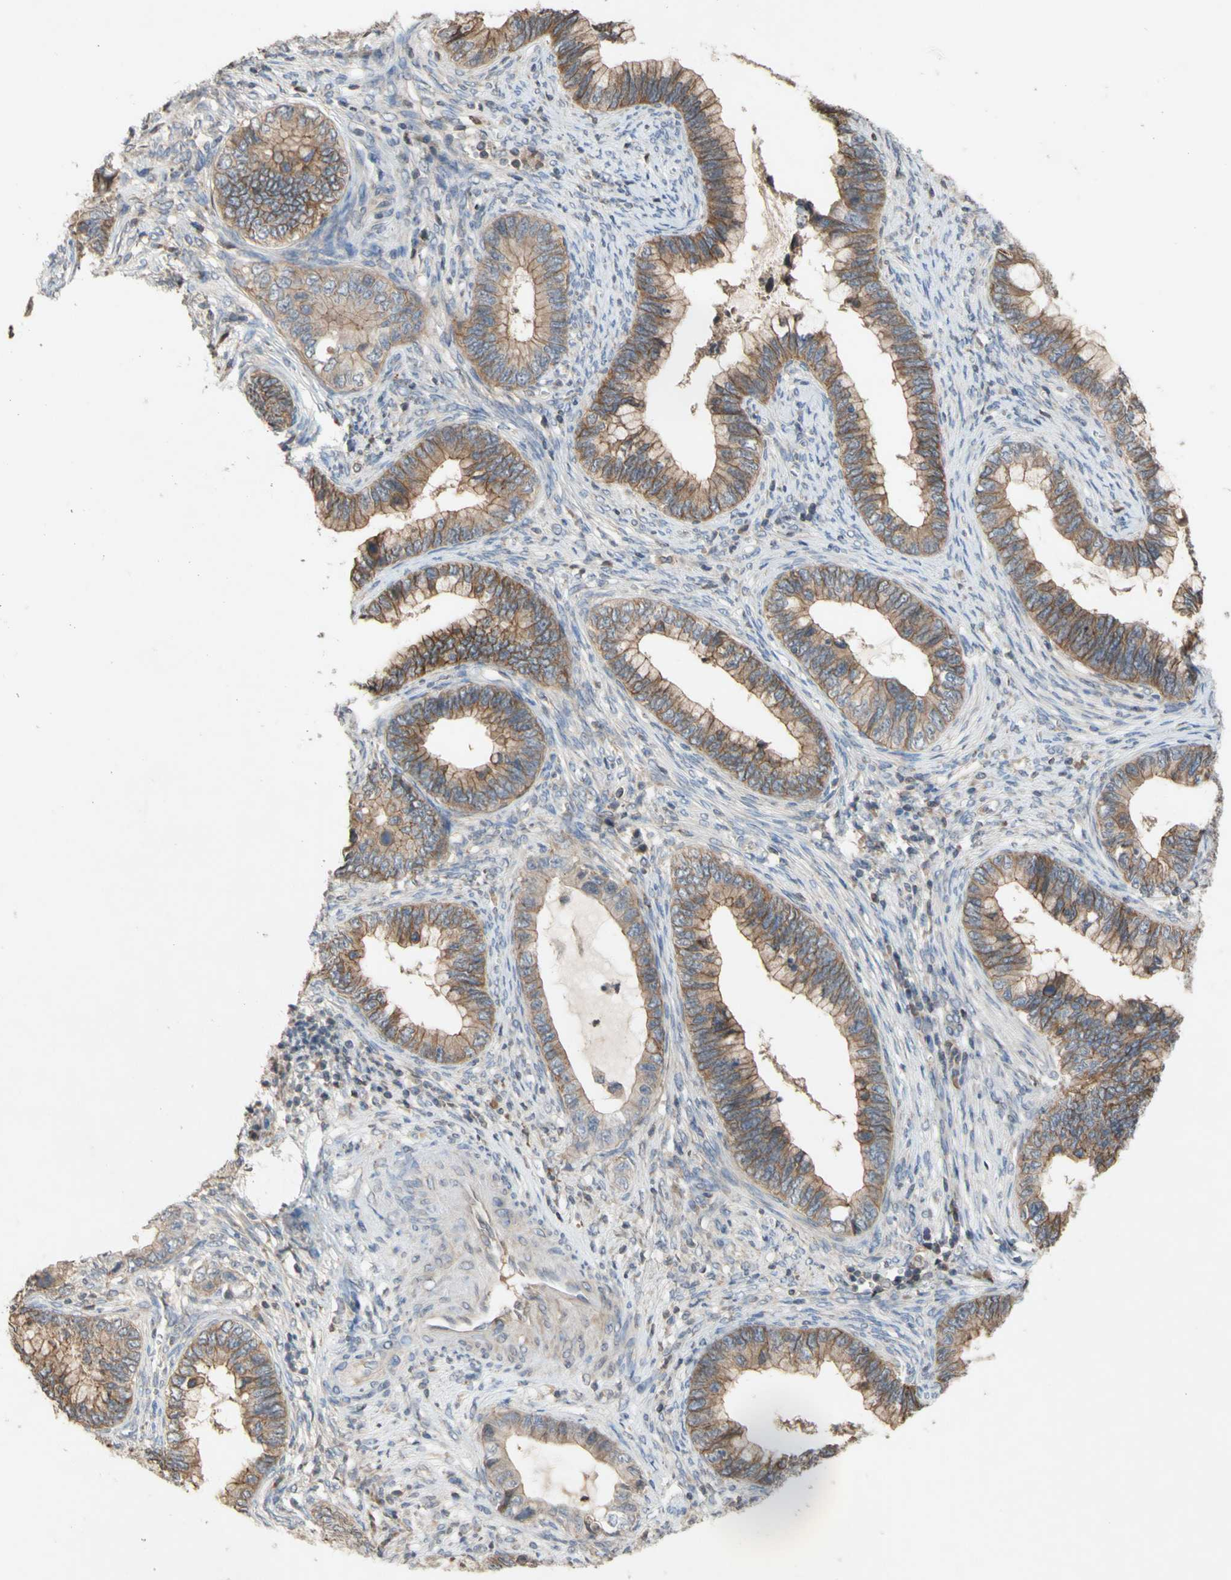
{"staining": {"intensity": "moderate", "quantity": ">75%", "location": "cytoplasmic/membranous"}, "tissue": "cervical cancer", "cell_type": "Tumor cells", "image_type": "cancer", "snomed": [{"axis": "morphology", "description": "Adenocarcinoma, NOS"}, {"axis": "topography", "description": "Cervix"}], "caption": "Protein analysis of cervical adenocarcinoma tissue exhibits moderate cytoplasmic/membranous expression in about >75% of tumor cells.", "gene": "NECTIN3", "patient": {"sex": "female", "age": 44}}